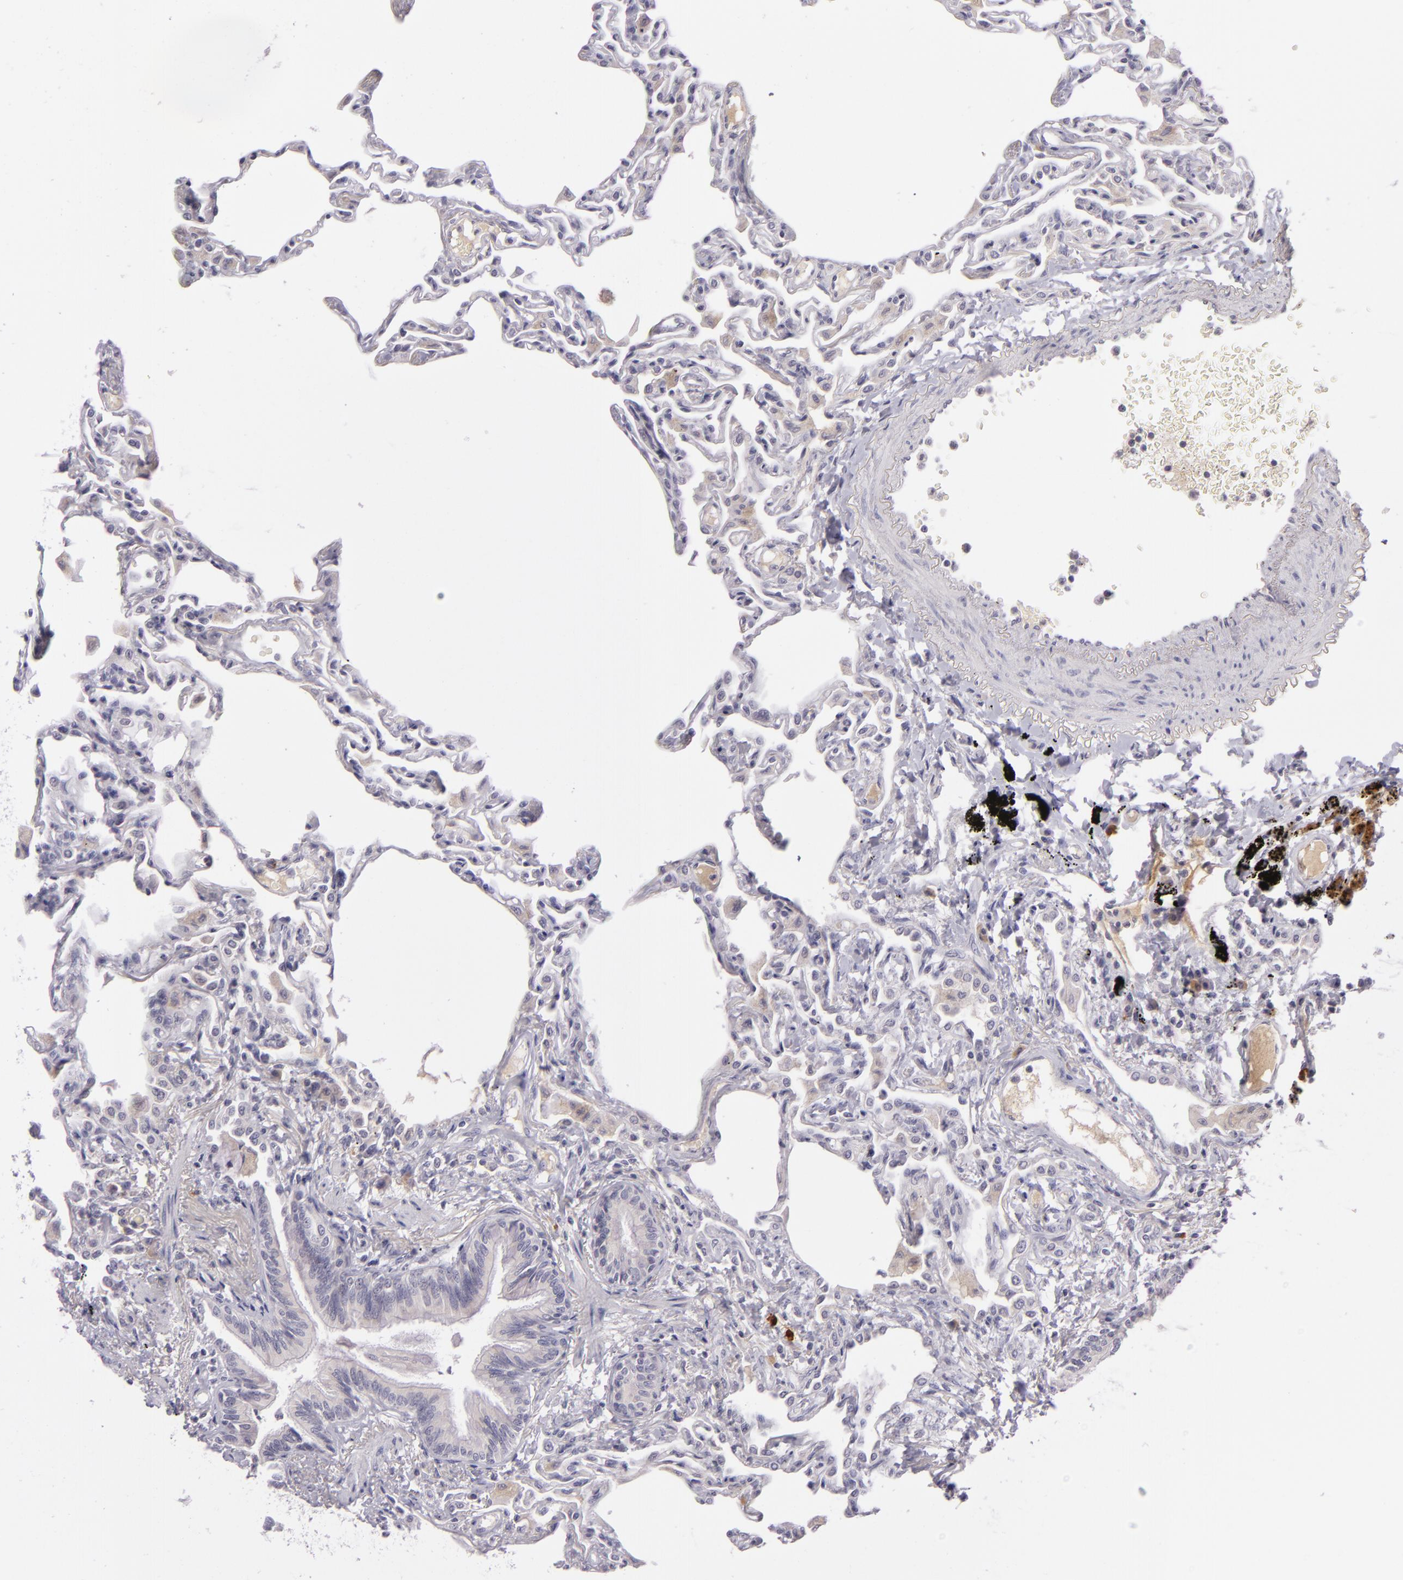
{"staining": {"intensity": "negative", "quantity": "none", "location": "none"}, "tissue": "lung", "cell_type": "Alveolar cells", "image_type": "normal", "snomed": [{"axis": "morphology", "description": "Normal tissue, NOS"}, {"axis": "topography", "description": "Lung"}], "caption": "Lung stained for a protein using immunohistochemistry (IHC) displays no positivity alveolar cells.", "gene": "DAG1", "patient": {"sex": "female", "age": 49}}